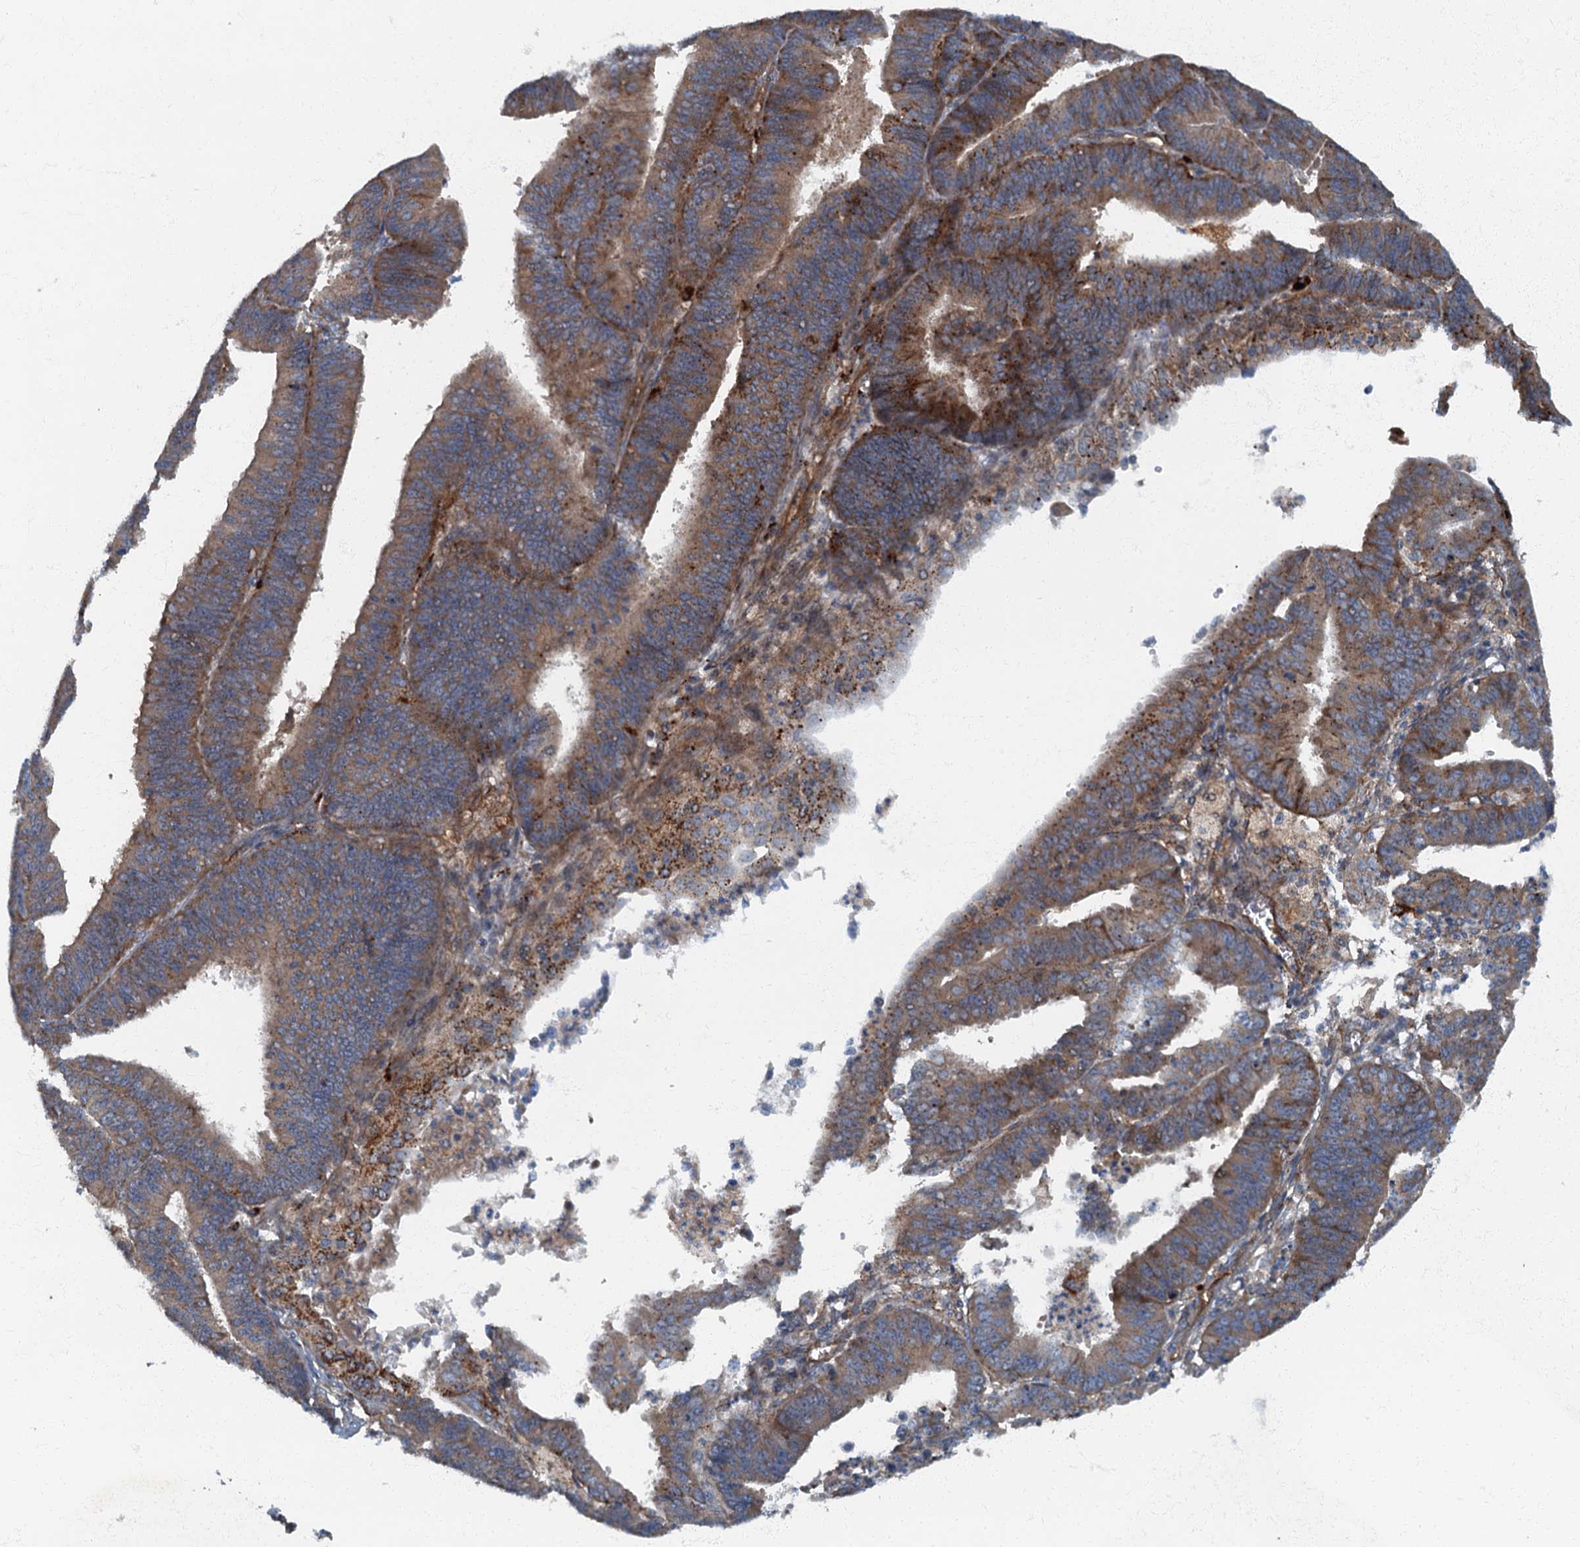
{"staining": {"intensity": "moderate", "quantity": "<25%", "location": "cytoplasmic/membranous"}, "tissue": "endometrial cancer", "cell_type": "Tumor cells", "image_type": "cancer", "snomed": [{"axis": "morphology", "description": "Adenocarcinoma, NOS"}, {"axis": "topography", "description": "Endometrium"}], "caption": "The micrograph shows immunohistochemical staining of adenocarcinoma (endometrial). There is moderate cytoplasmic/membranous positivity is appreciated in about <25% of tumor cells.", "gene": "ARL11", "patient": {"sex": "female", "age": 73}}